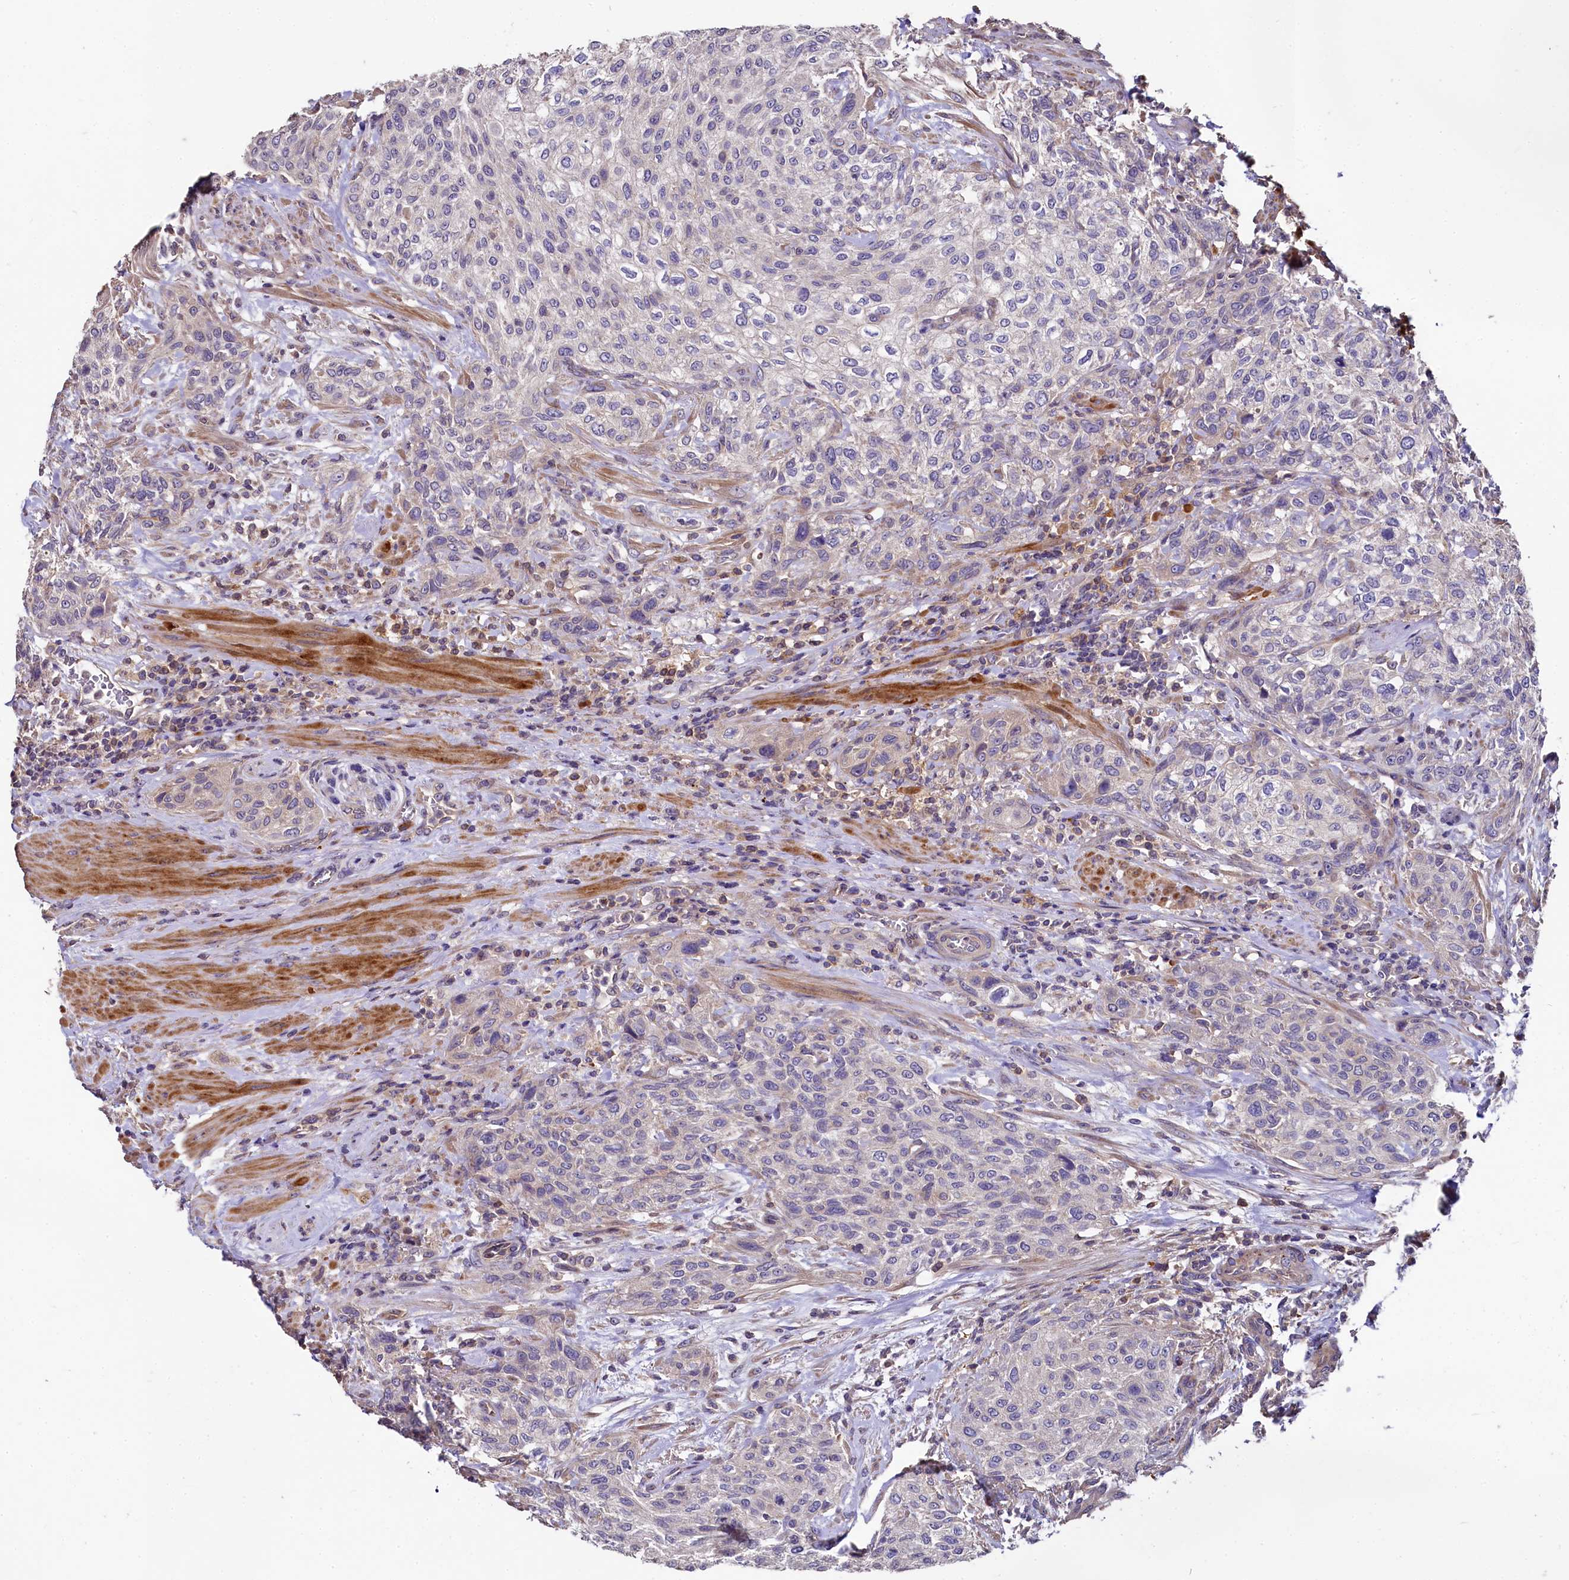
{"staining": {"intensity": "negative", "quantity": "none", "location": "none"}, "tissue": "urothelial cancer", "cell_type": "Tumor cells", "image_type": "cancer", "snomed": [{"axis": "morphology", "description": "Normal tissue, NOS"}, {"axis": "morphology", "description": "Urothelial carcinoma, NOS"}, {"axis": "topography", "description": "Urinary bladder"}, {"axis": "topography", "description": "Peripheral nerve tissue"}], "caption": "This is an IHC photomicrograph of transitional cell carcinoma. There is no staining in tumor cells.", "gene": "SPRYD3", "patient": {"sex": "male", "age": 35}}